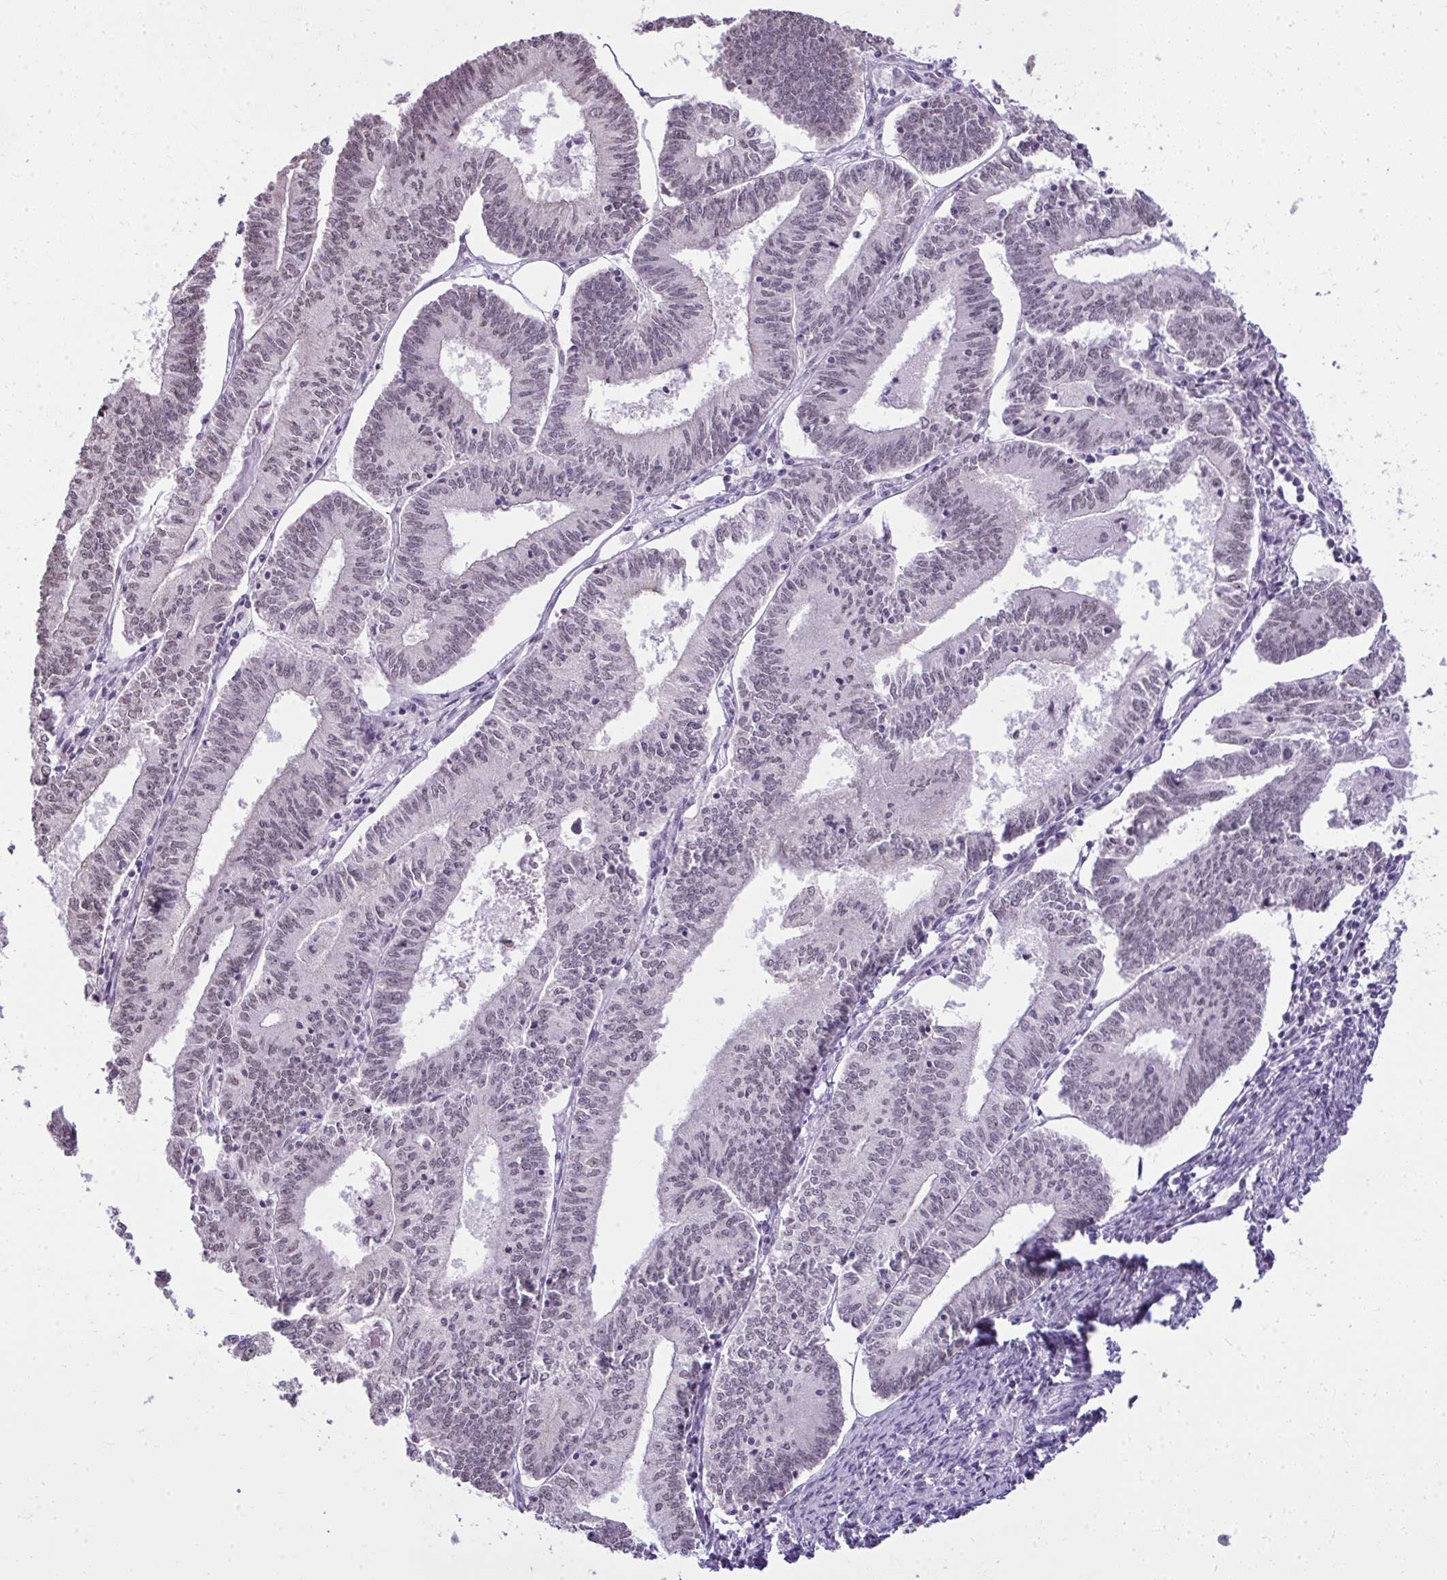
{"staining": {"intensity": "weak", "quantity": "<25%", "location": "nuclear"}, "tissue": "endometrial cancer", "cell_type": "Tumor cells", "image_type": "cancer", "snomed": [{"axis": "morphology", "description": "Adenocarcinoma, NOS"}, {"axis": "topography", "description": "Endometrium"}], "caption": "An IHC micrograph of endometrial cancer is shown. There is no staining in tumor cells of endometrial cancer.", "gene": "NPPA", "patient": {"sex": "female", "age": 61}}